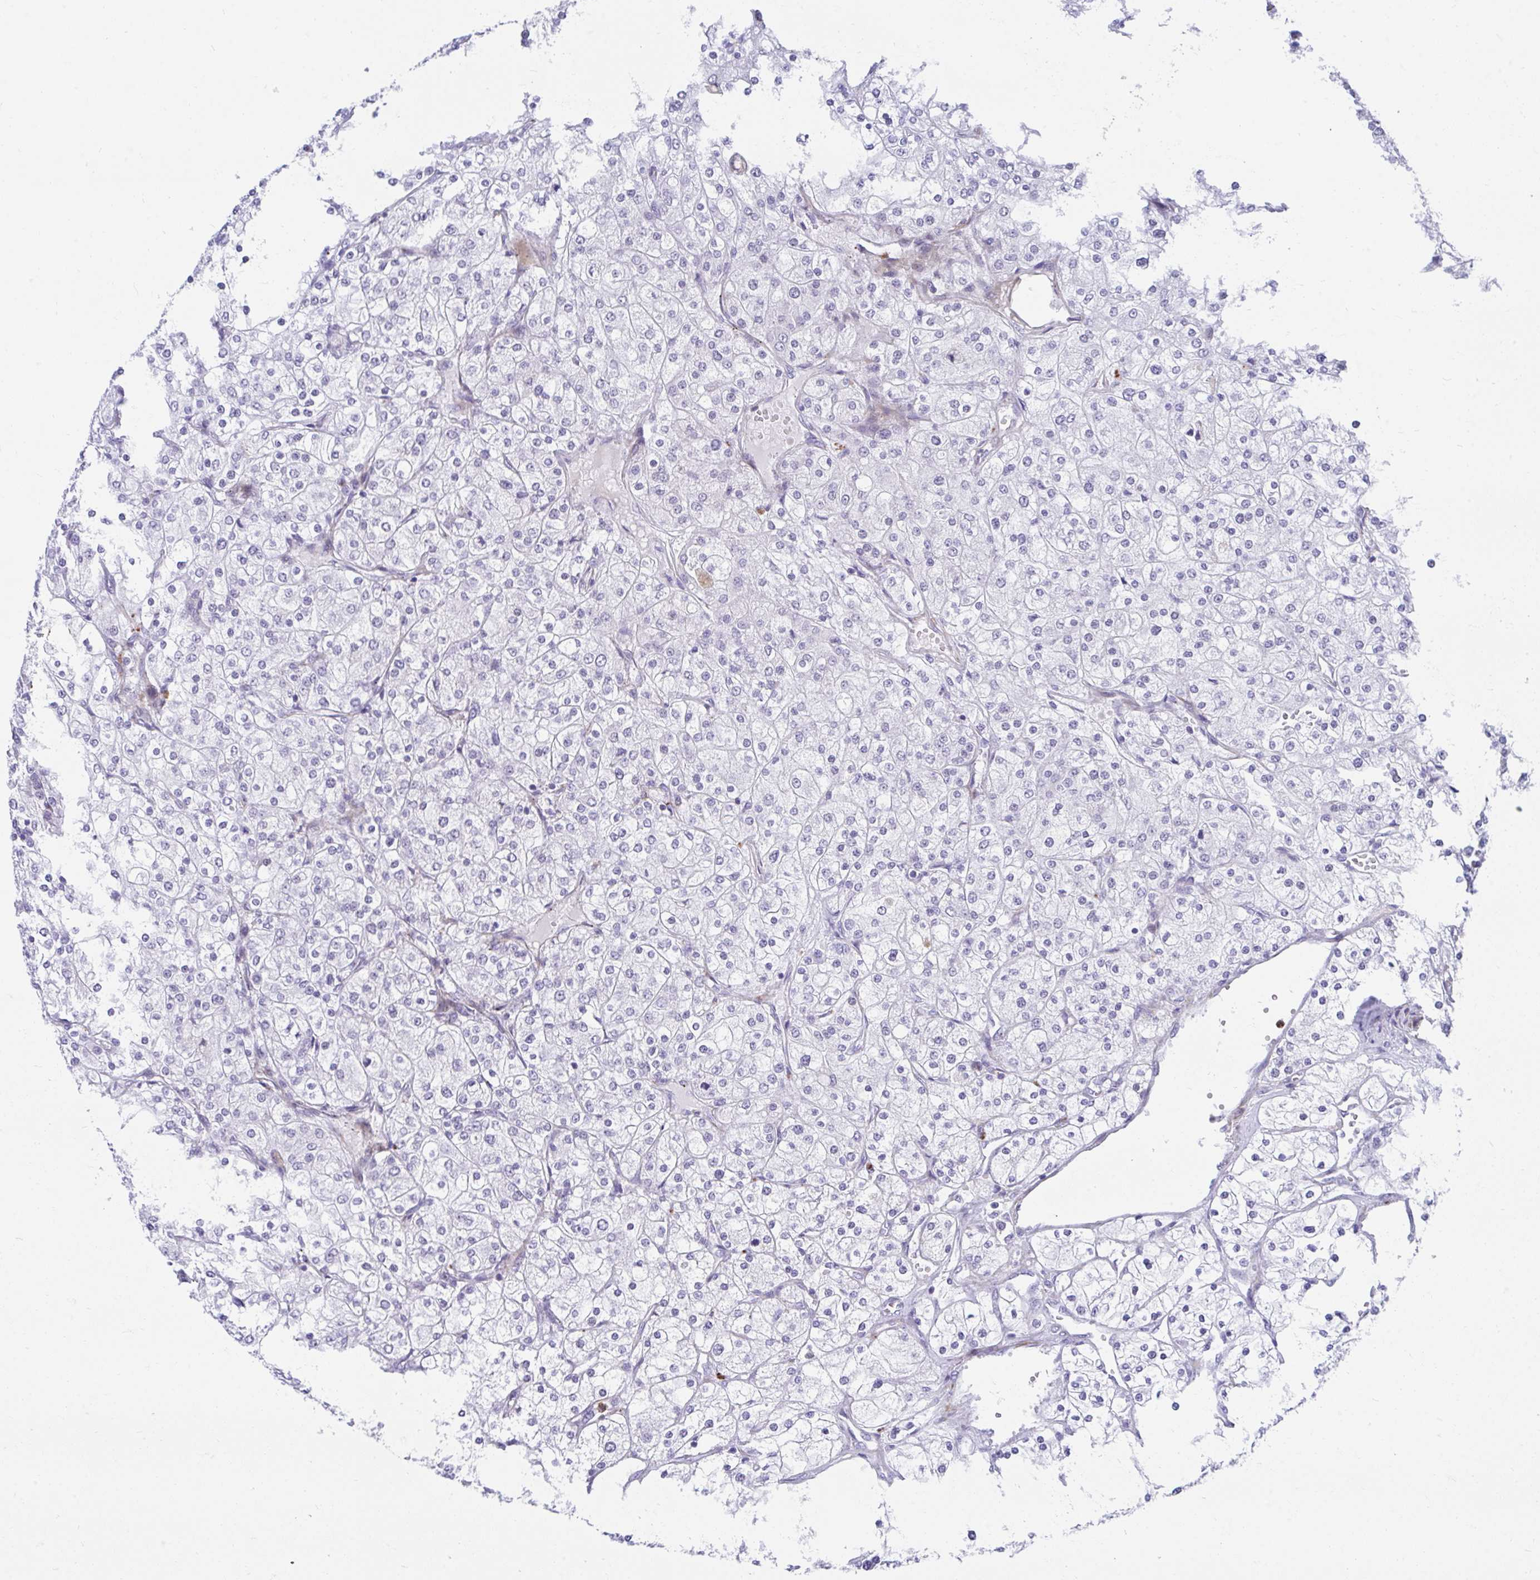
{"staining": {"intensity": "negative", "quantity": "none", "location": "none"}, "tissue": "renal cancer", "cell_type": "Tumor cells", "image_type": "cancer", "snomed": [{"axis": "morphology", "description": "Adenocarcinoma, NOS"}, {"axis": "topography", "description": "Kidney"}], "caption": "Immunohistochemistry of renal adenocarcinoma reveals no staining in tumor cells. (Brightfield microscopy of DAB immunohistochemistry at high magnification).", "gene": "CSTB", "patient": {"sex": "male", "age": 80}}